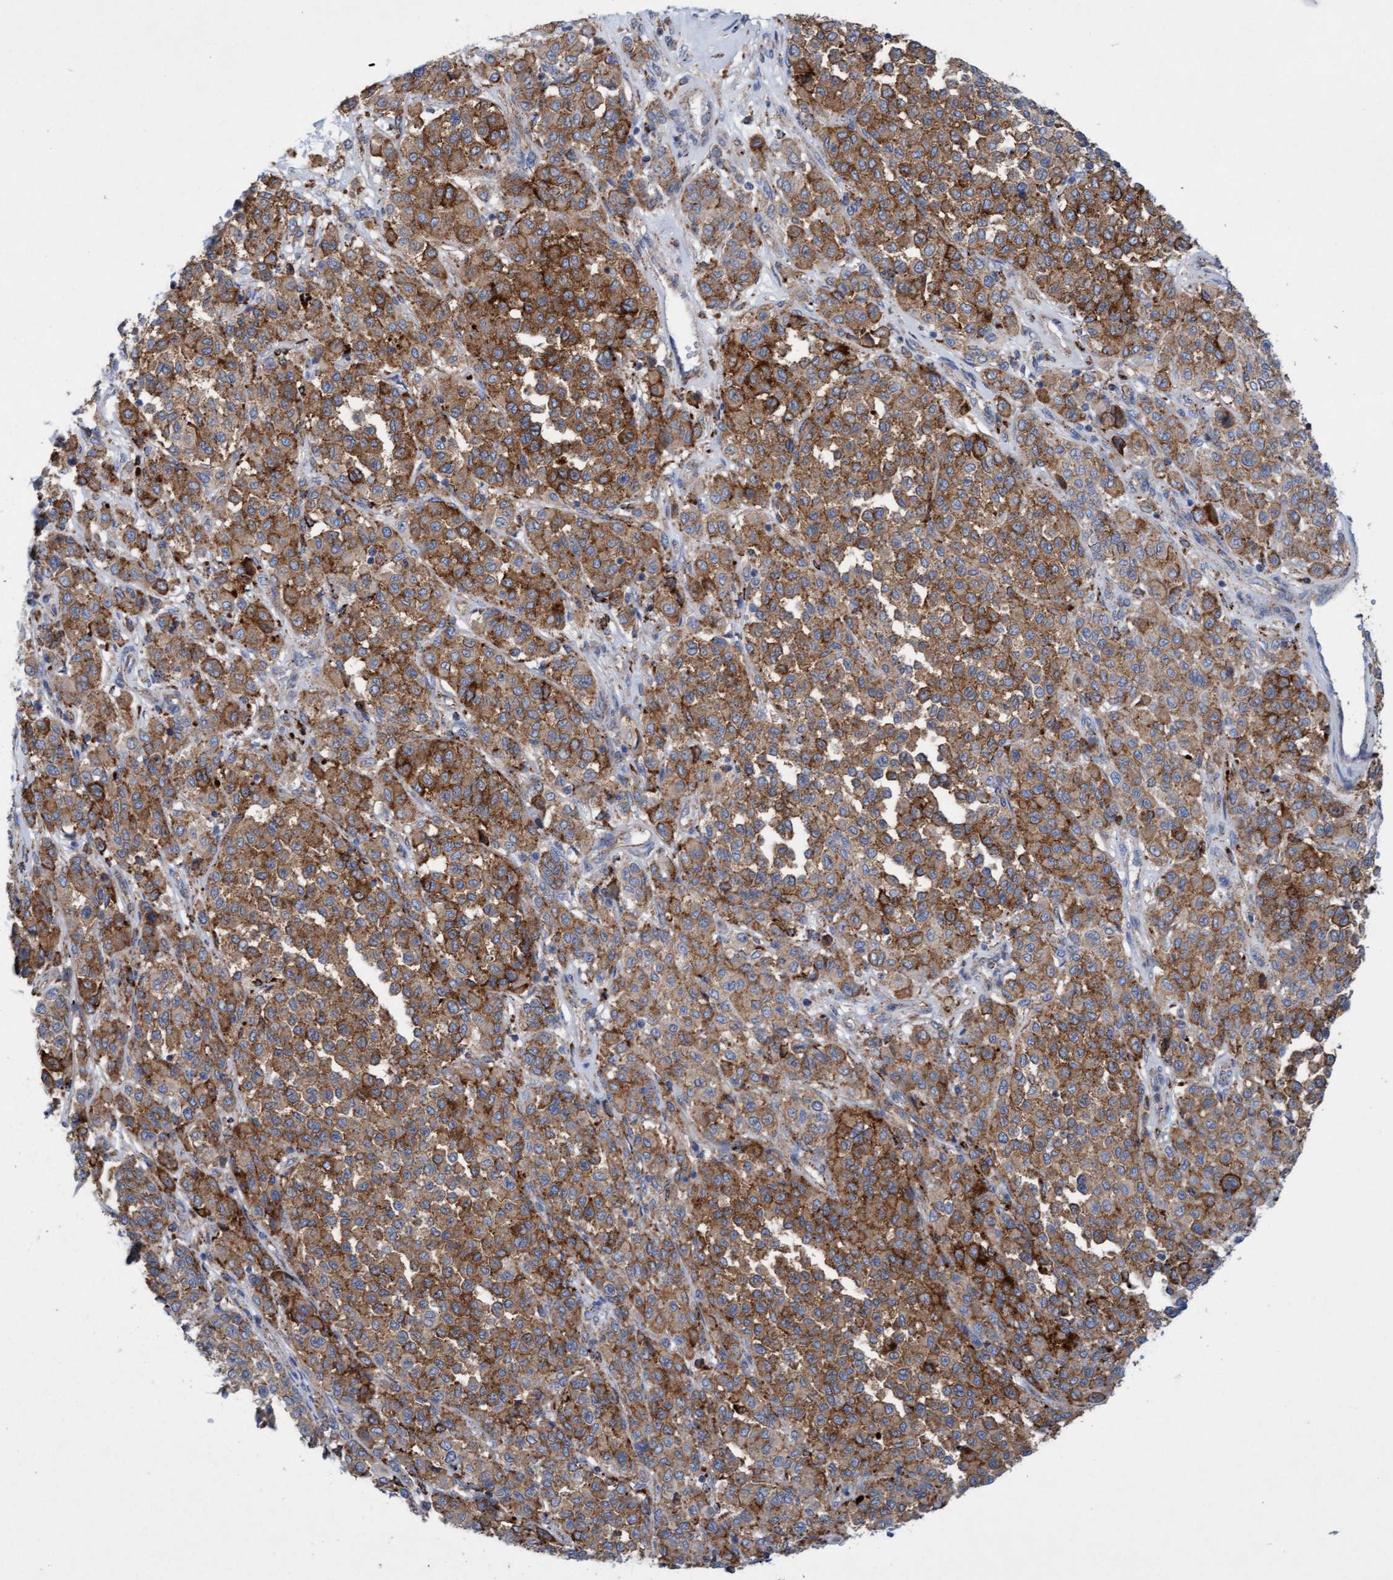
{"staining": {"intensity": "moderate", "quantity": ">75%", "location": "cytoplasmic/membranous"}, "tissue": "melanoma", "cell_type": "Tumor cells", "image_type": "cancer", "snomed": [{"axis": "morphology", "description": "Malignant melanoma, Metastatic site"}, {"axis": "topography", "description": "Pancreas"}], "caption": "This histopathology image displays melanoma stained with IHC to label a protein in brown. The cytoplasmic/membranous of tumor cells show moderate positivity for the protein. Nuclei are counter-stained blue.", "gene": "SGSH", "patient": {"sex": "female", "age": 30}}